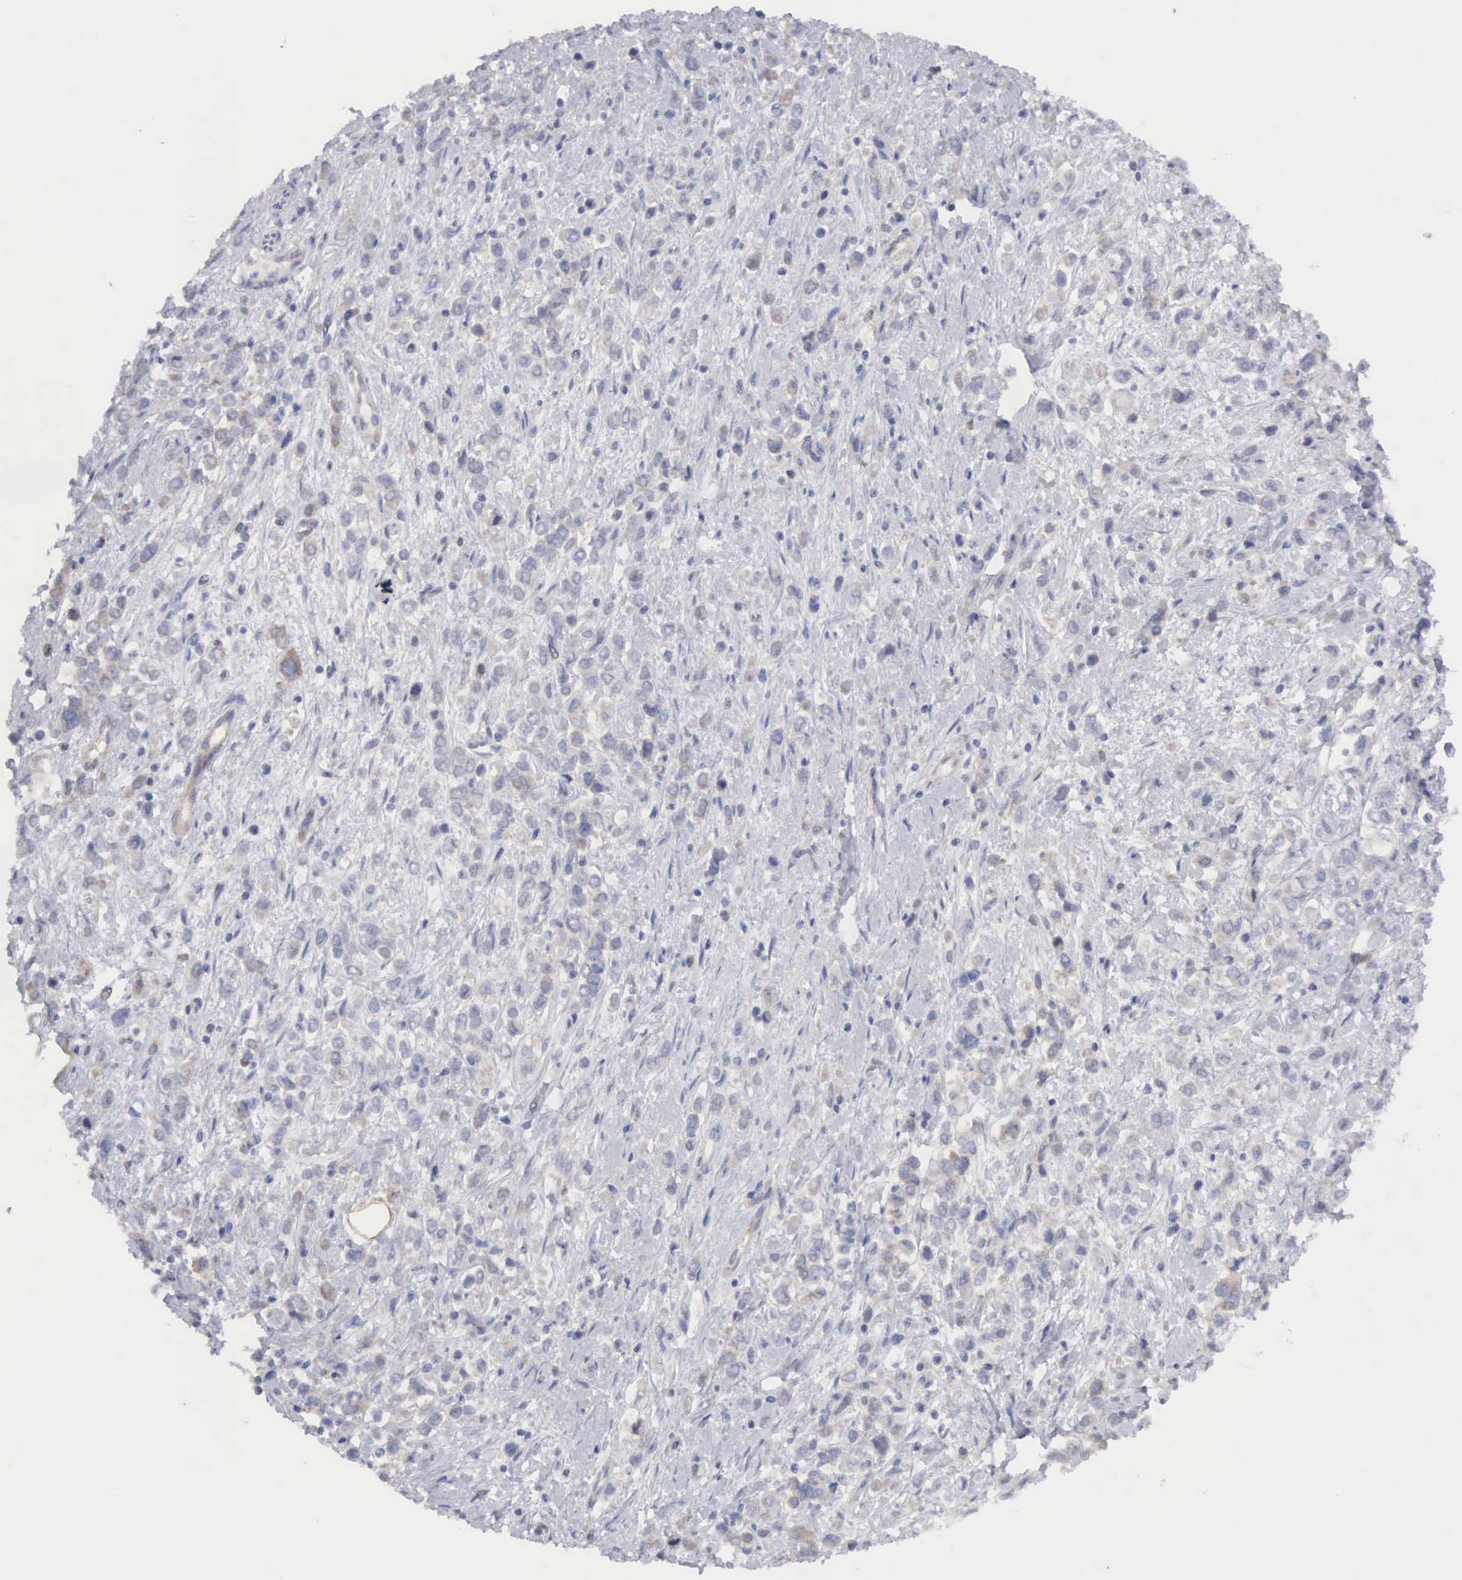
{"staining": {"intensity": "negative", "quantity": "none", "location": "none"}, "tissue": "stomach cancer", "cell_type": "Tumor cells", "image_type": "cancer", "snomed": [{"axis": "morphology", "description": "Adenocarcinoma, NOS"}, {"axis": "topography", "description": "Stomach, upper"}], "caption": "This is an immunohistochemistry (IHC) photomicrograph of stomach cancer. There is no staining in tumor cells.", "gene": "MTHFD1", "patient": {"sex": "male", "age": 76}}